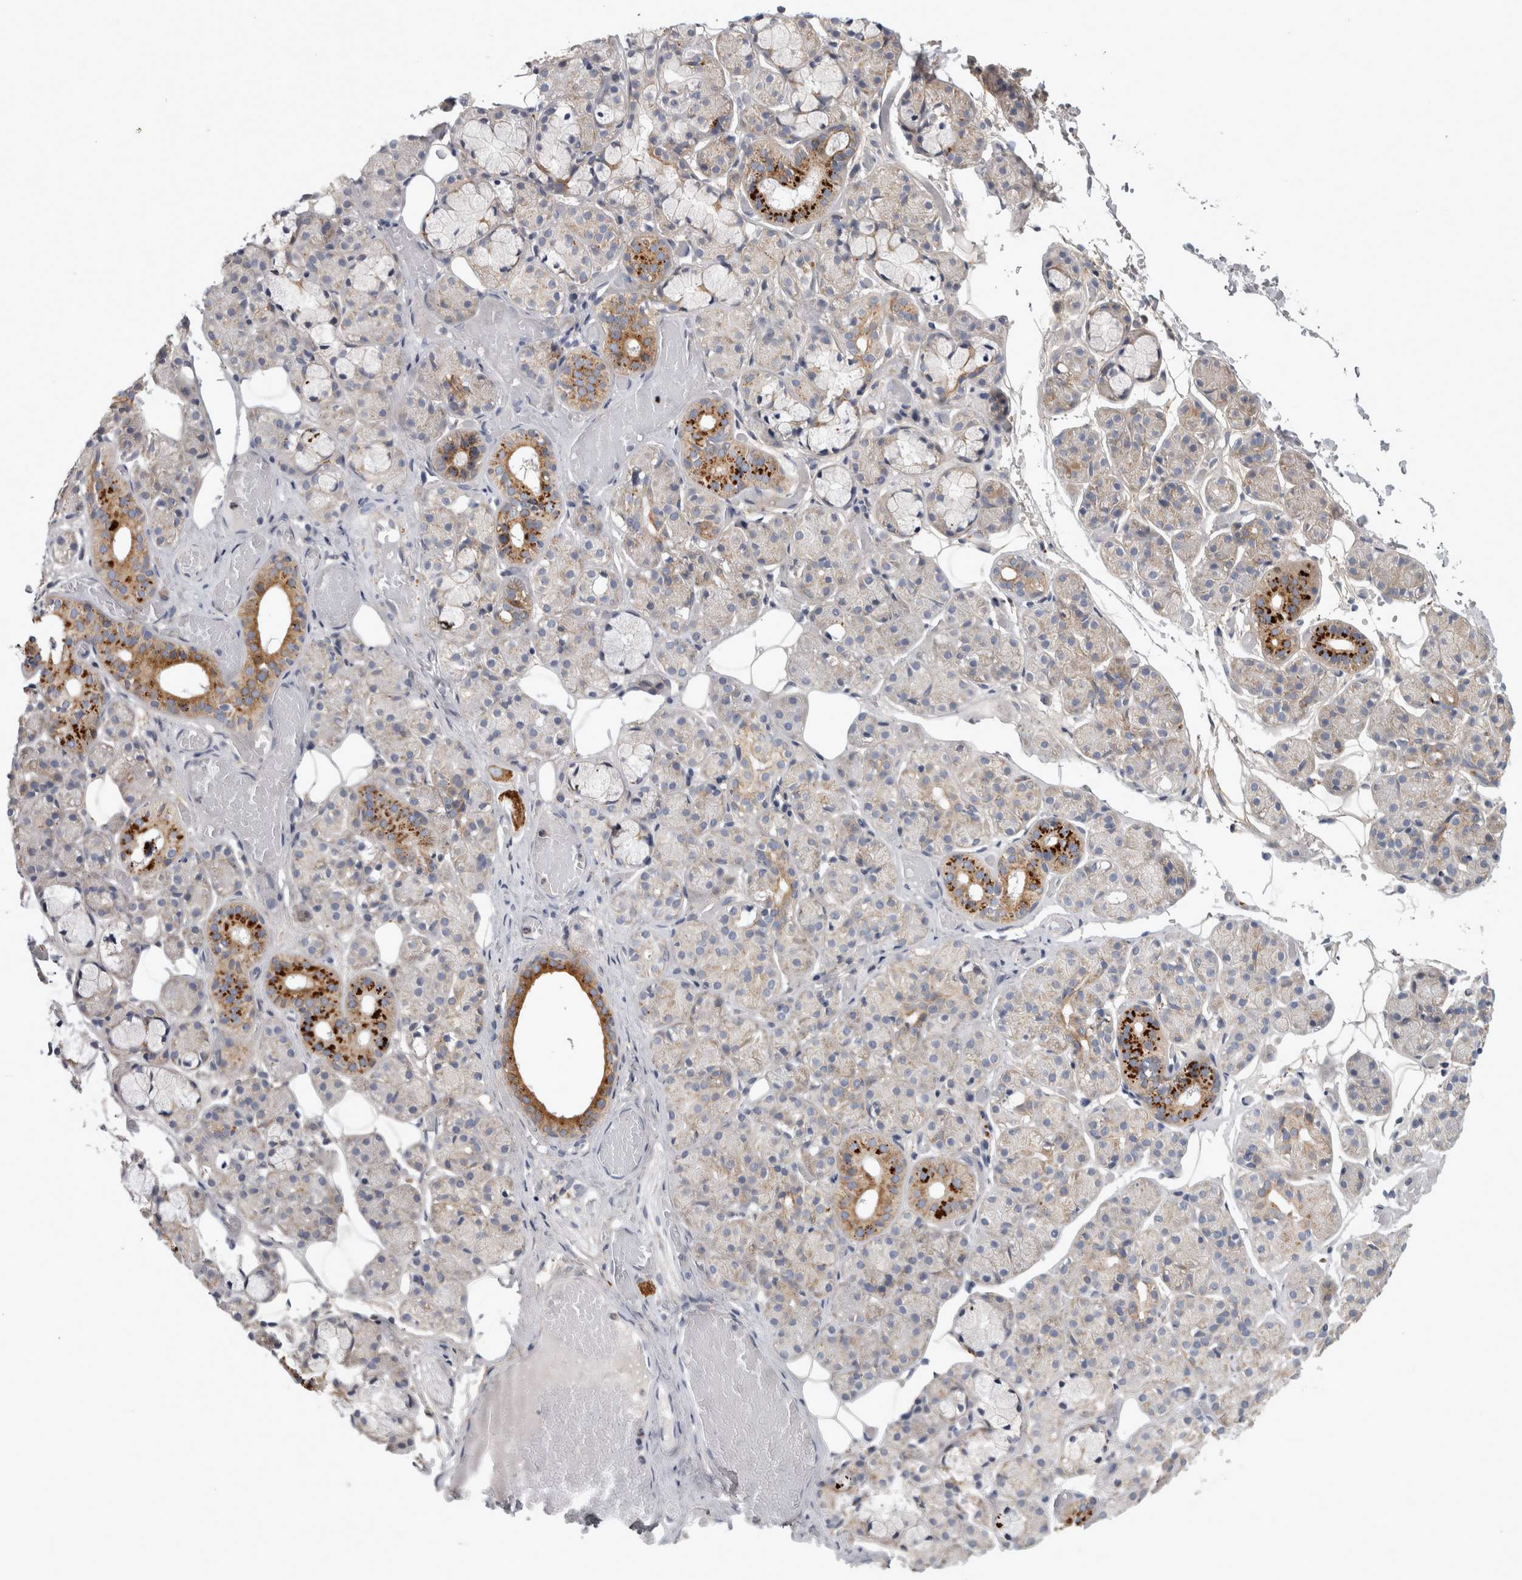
{"staining": {"intensity": "strong", "quantity": "<25%", "location": "cytoplasmic/membranous"}, "tissue": "salivary gland", "cell_type": "Glandular cells", "image_type": "normal", "snomed": [{"axis": "morphology", "description": "Normal tissue, NOS"}, {"axis": "topography", "description": "Salivary gland"}], "caption": "Glandular cells reveal medium levels of strong cytoplasmic/membranous expression in about <25% of cells in benign human salivary gland.", "gene": "ATXN2", "patient": {"sex": "male", "age": 63}}